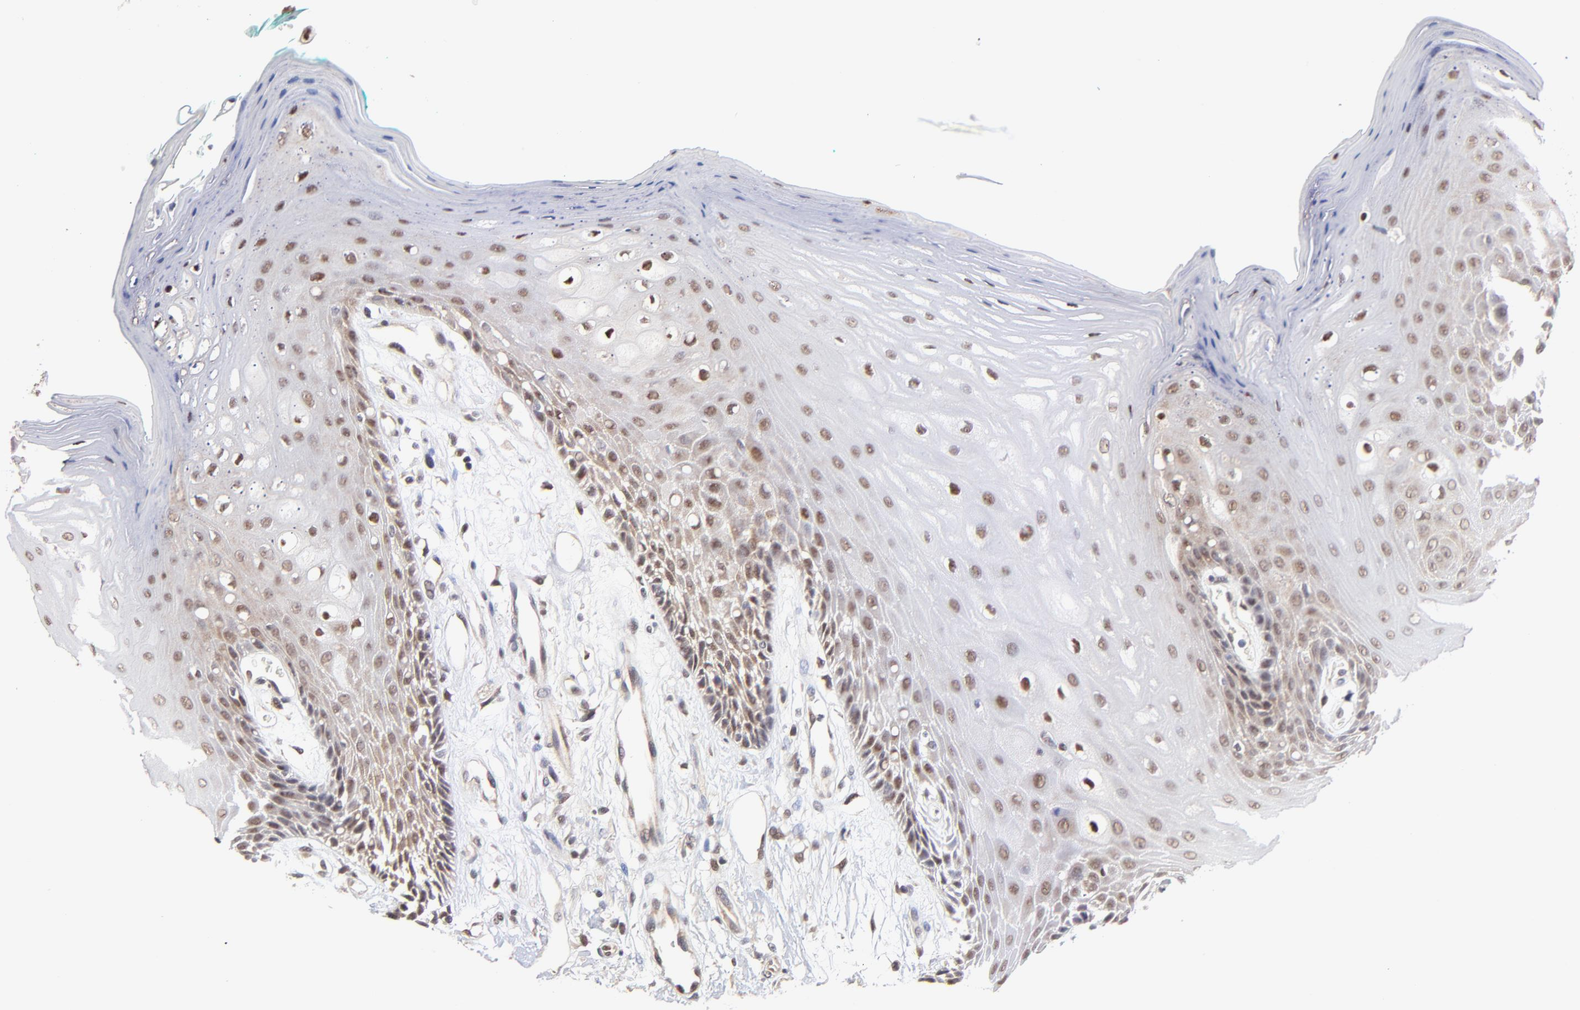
{"staining": {"intensity": "weak", "quantity": "25%-75%", "location": "nuclear"}, "tissue": "oral mucosa", "cell_type": "Squamous epithelial cells", "image_type": "normal", "snomed": [{"axis": "morphology", "description": "Normal tissue, NOS"}, {"axis": "morphology", "description": "Squamous cell carcinoma, NOS"}, {"axis": "topography", "description": "Skeletal muscle"}, {"axis": "topography", "description": "Oral tissue"}, {"axis": "topography", "description": "Head-Neck"}], "caption": "Unremarkable oral mucosa shows weak nuclear positivity in about 25%-75% of squamous epithelial cells, visualized by immunohistochemistry. (Stains: DAB in brown, nuclei in blue, Microscopy: brightfield microscopy at high magnification).", "gene": "PSMC4", "patient": {"sex": "female", "age": 84}}